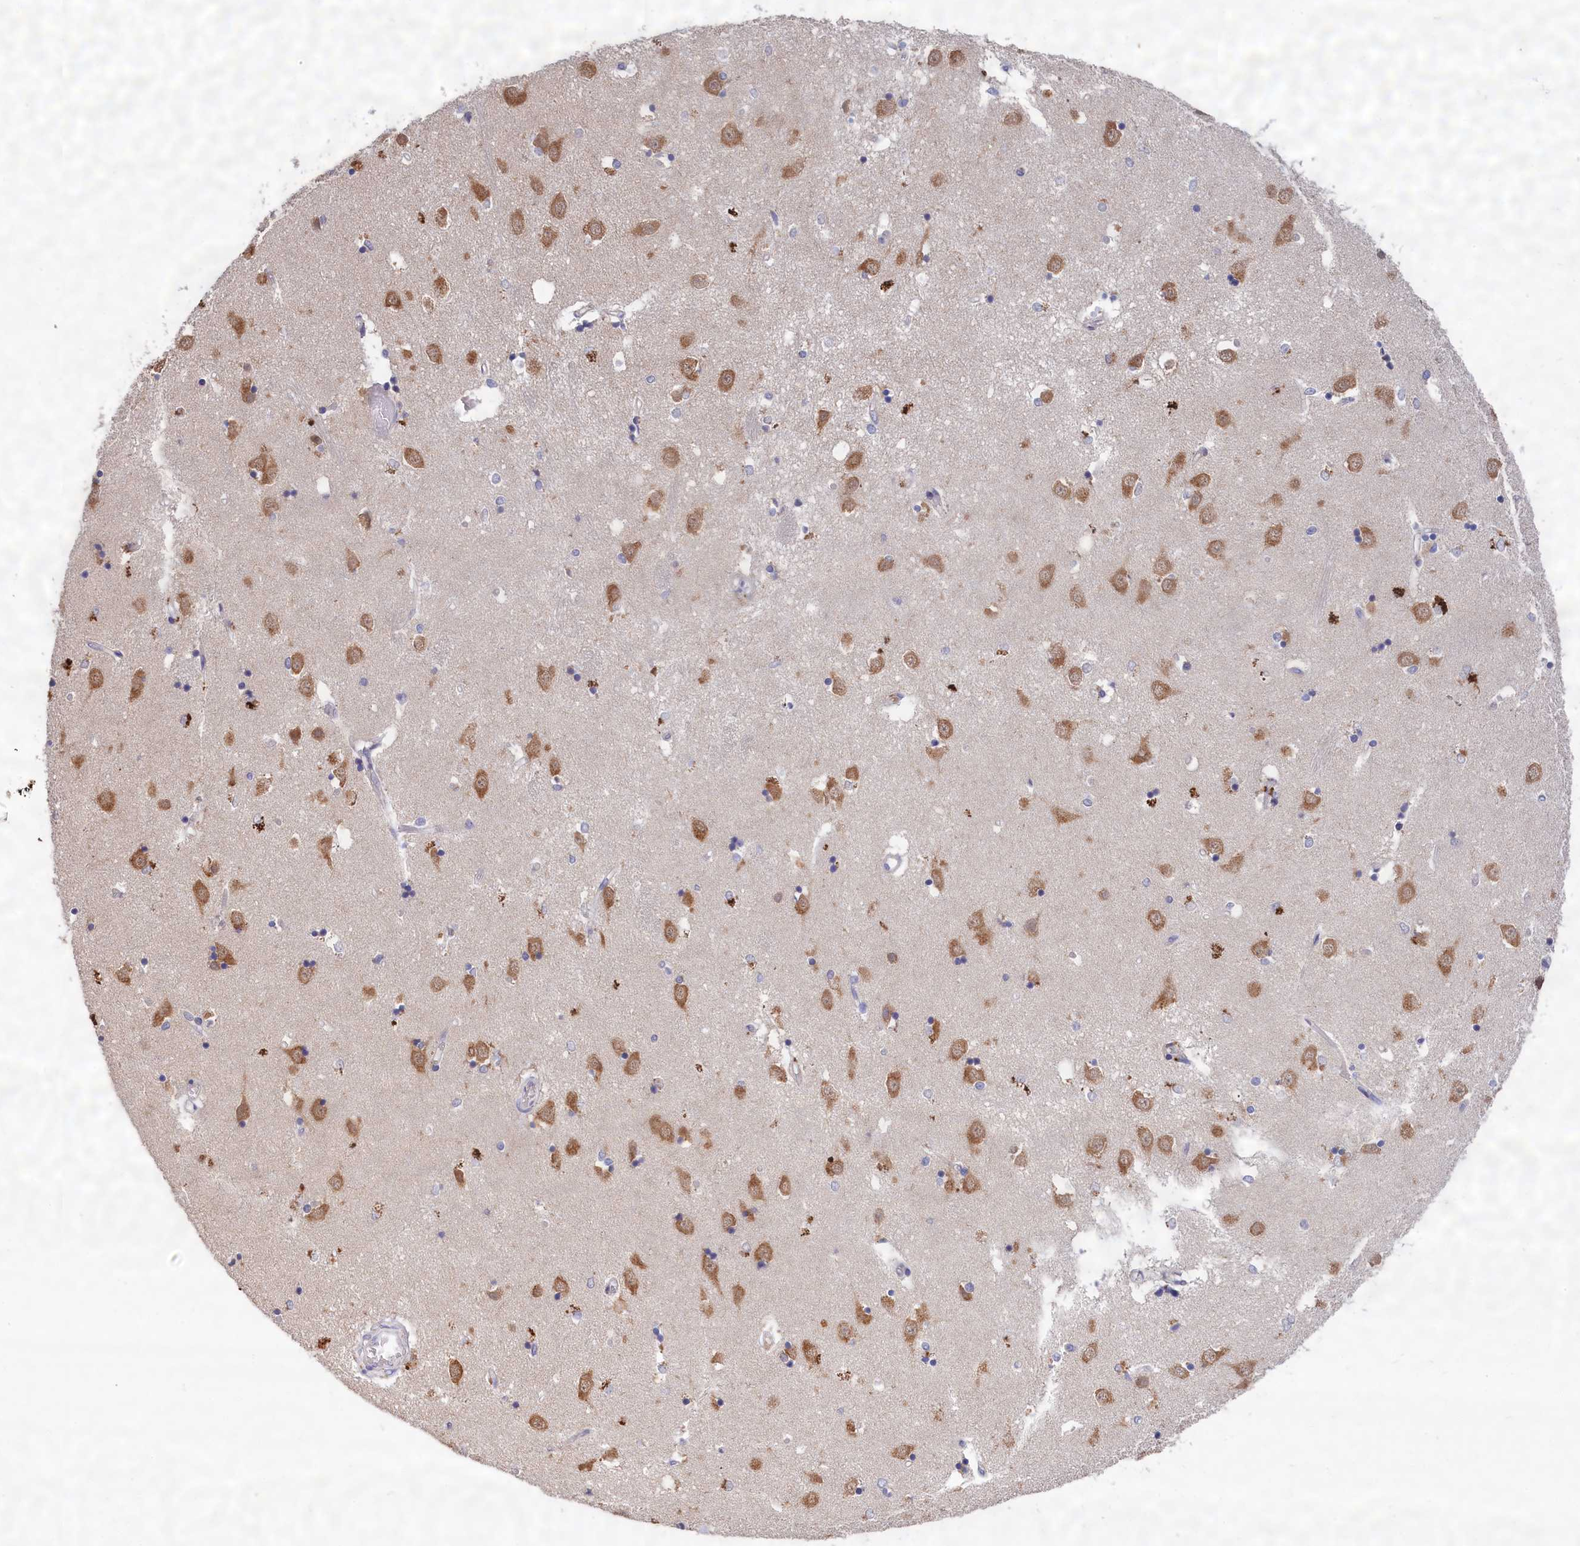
{"staining": {"intensity": "negative", "quantity": "none", "location": "none"}, "tissue": "caudate", "cell_type": "Glial cells", "image_type": "normal", "snomed": [{"axis": "morphology", "description": "Normal tissue, NOS"}, {"axis": "topography", "description": "Lateral ventricle wall"}], "caption": "This micrograph is of unremarkable caudate stained with immunohistochemistry (IHC) to label a protein in brown with the nuclei are counter-stained blue. There is no staining in glial cells.", "gene": "CELF5", "patient": {"sex": "male", "age": 45}}